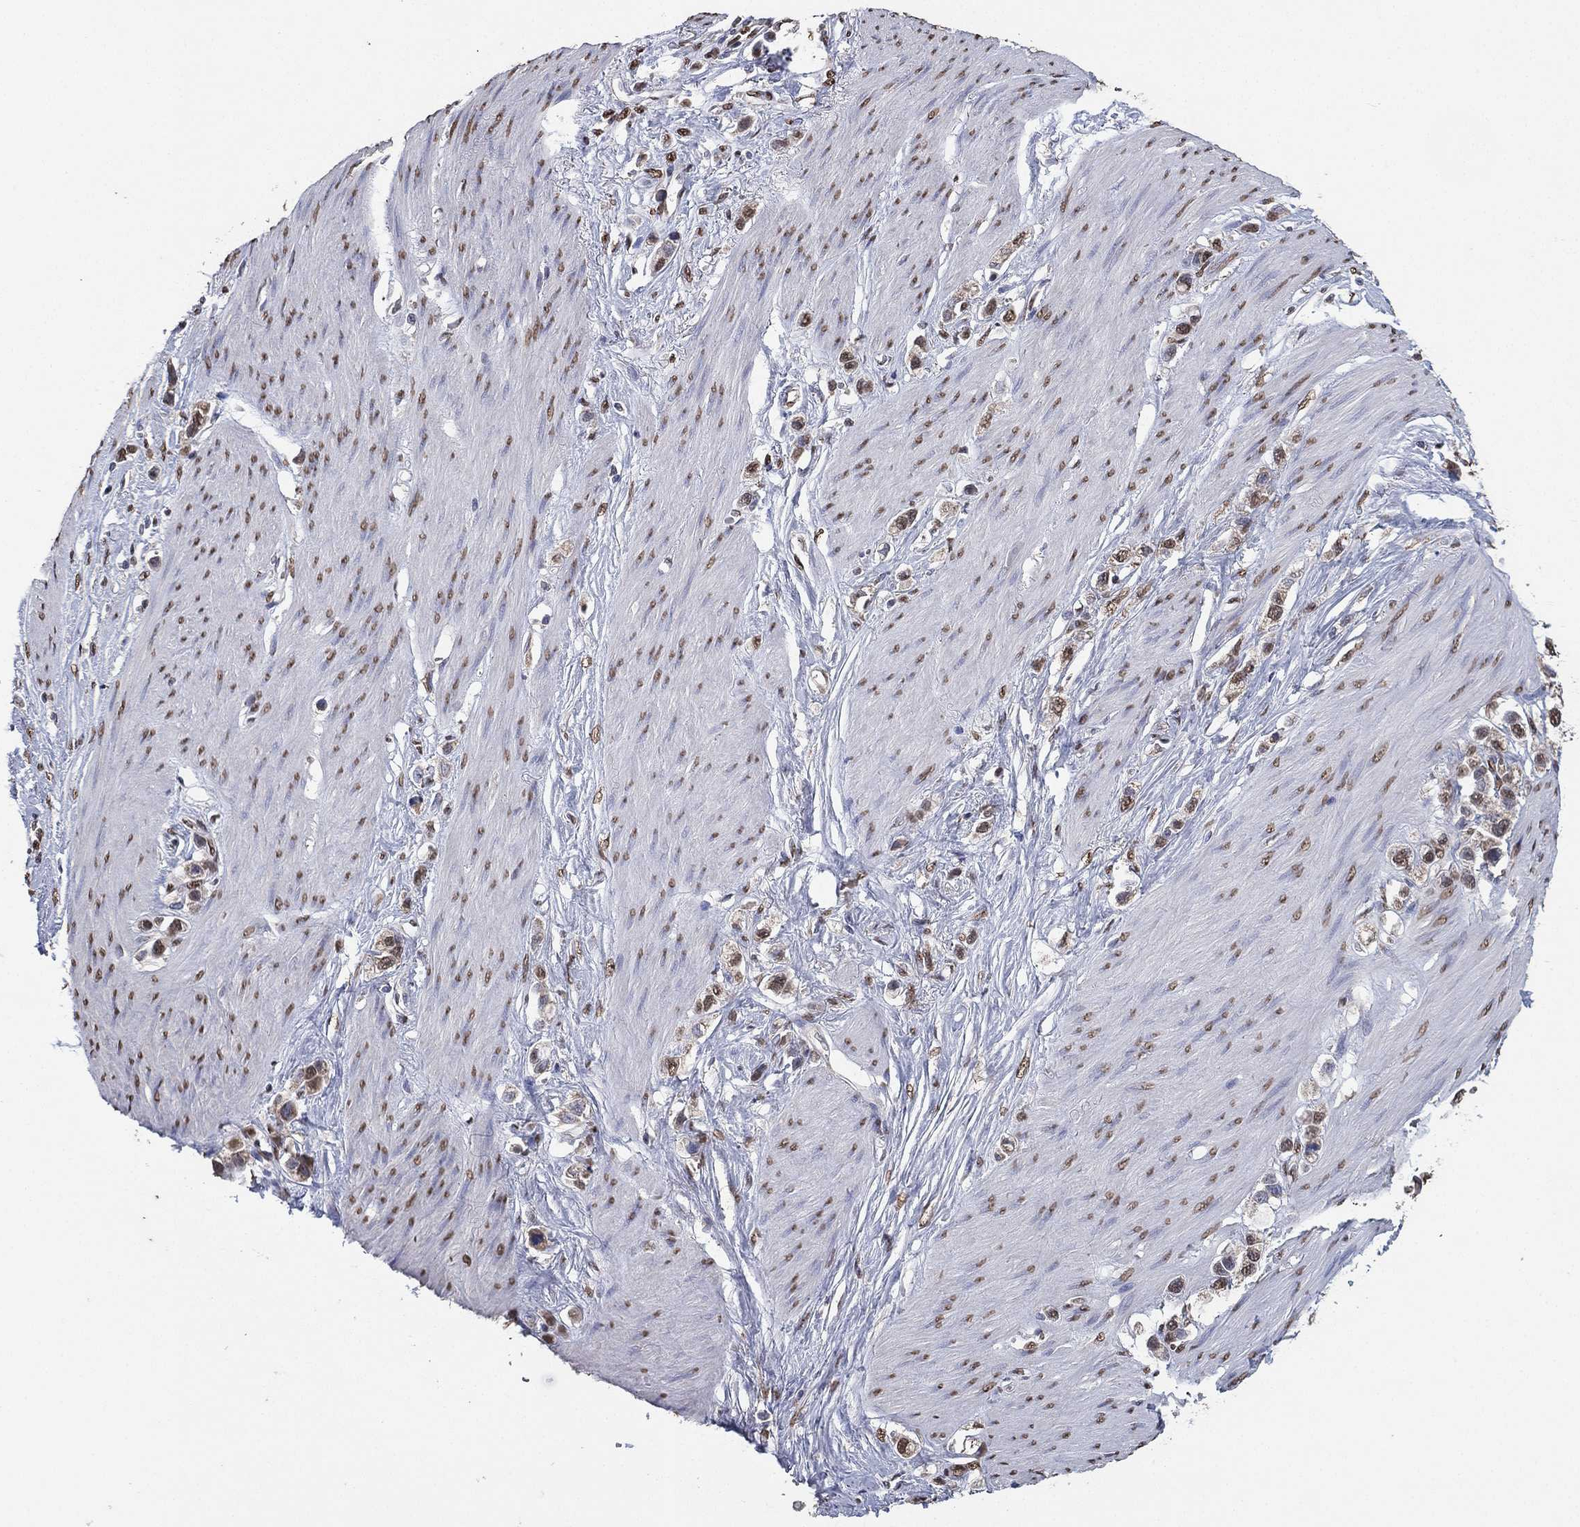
{"staining": {"intensity": "moderate", "quantity": "25%-75%", "location": "cytoplasmic/membranous,nuclear"}, "tissue": "stomach cancer", "cell_type": "Tumor cells", "image_type": "cancer", "snomed": [{"axis": "morphology", "description": "Normal tissue, NOS"}, {"axis": "morphology", "description": "Adenocarcinoma, NOS"}, {"axis": "morphology", "description": "Adenocarcinoma, High grade"}, {"axis": "topography", "description": "Stomach, upper"}, {"axis": "topography", "description": "Stomach"}], "caption": "Immunohistochemical staining of stomach adenocarcinoma shows medium levels of moderate cytoplasmic/membranous and nuclear protein staining in about 25%-75% of tumor cells. (DAB (3,3'-diaminobenzidine) = brown stain, brightfield microscopy at high magnification).", "gene": "ALDH7A1", "patient": {"sex": "female", "age": 65}}